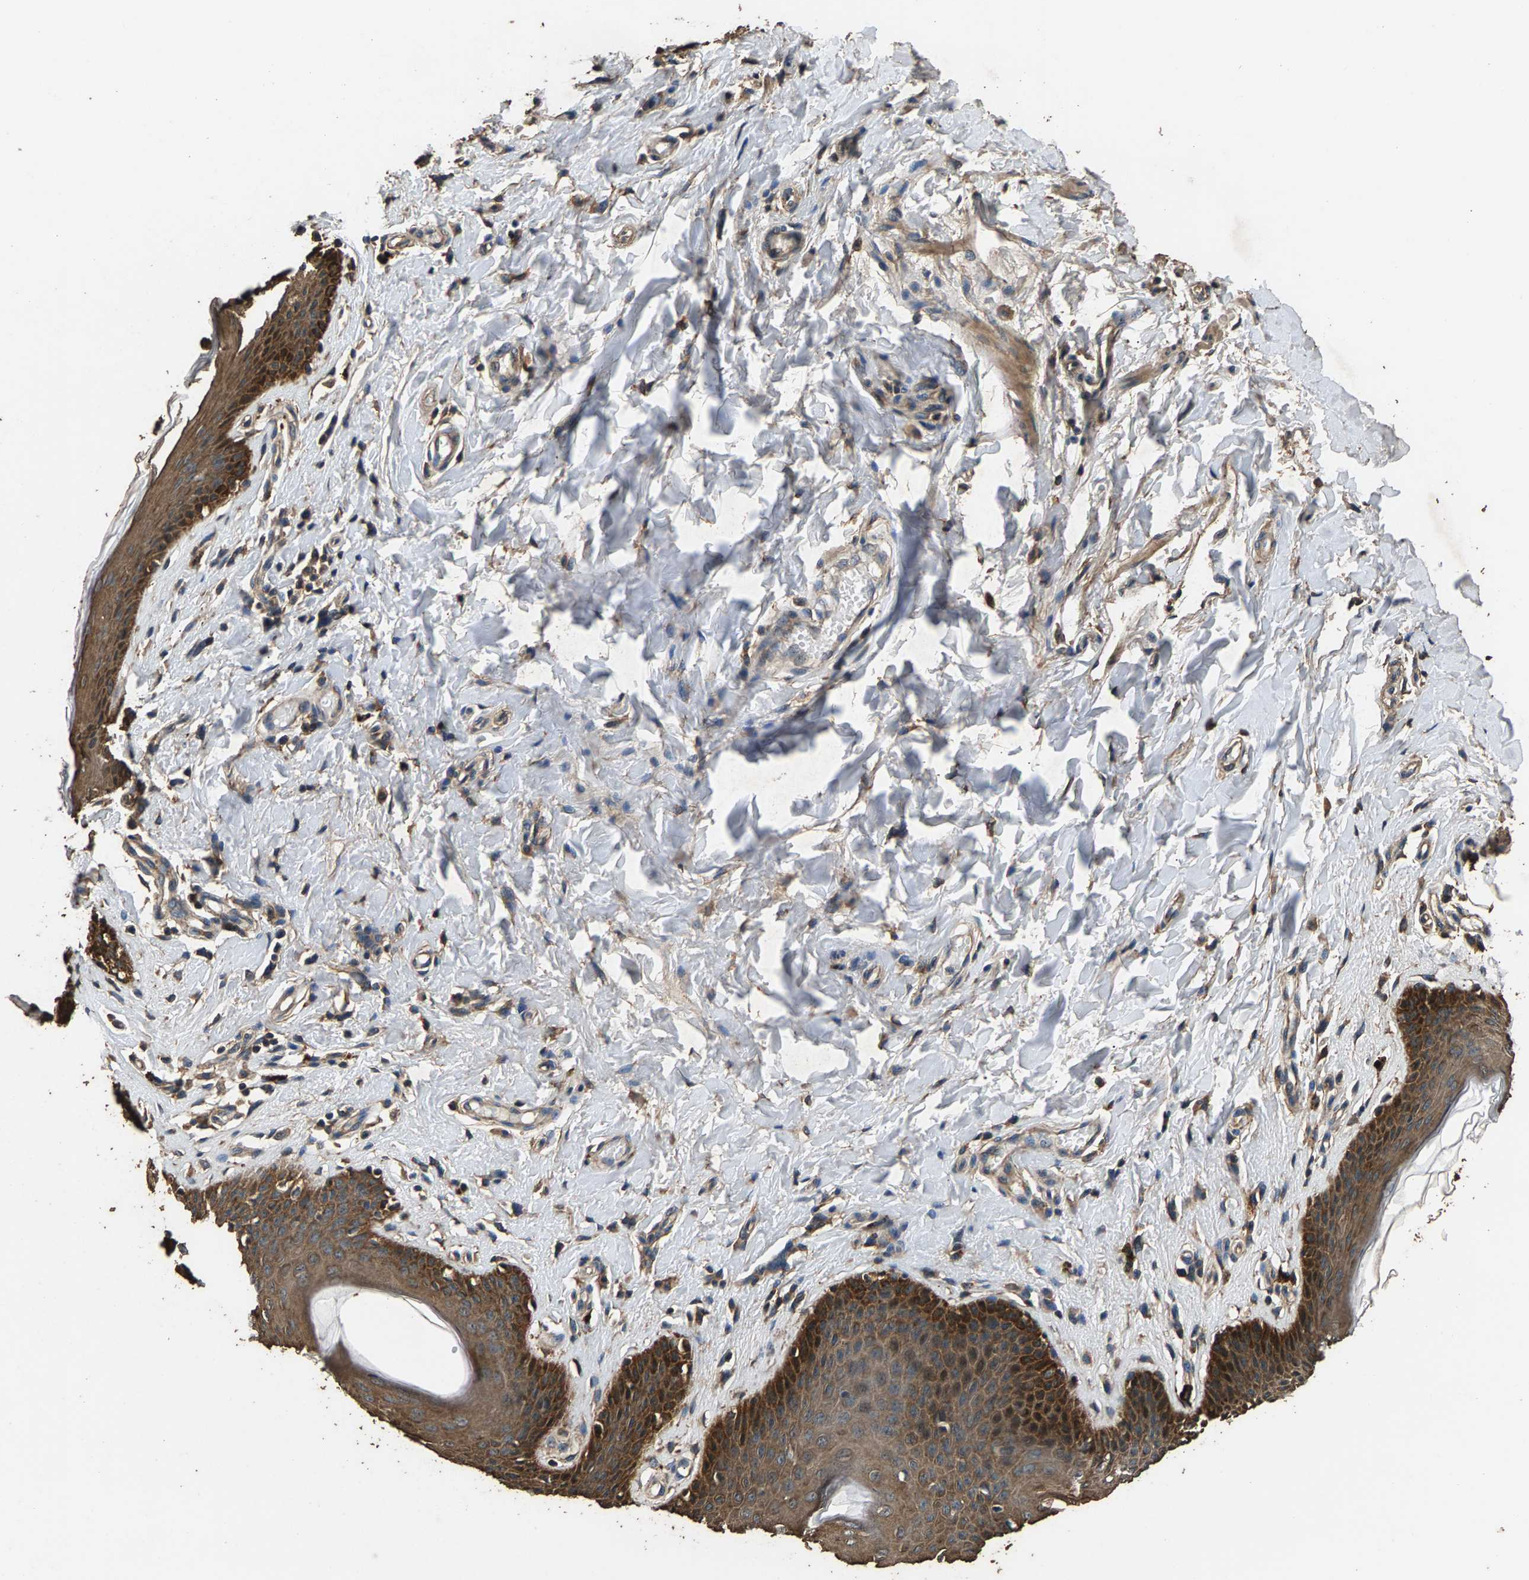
{"staining": {"intensity": "moderate", "quantity": ">75%", "location": "cytoplasmic/membranous"}, "tissue": "skin", "cell_type": "Epidermal cells", "image_type": "normal", "snomed": [{"axis": "morphology", "description": "Normal tissue, NOS"}, {"axis": "topography", "description": "Vulva"}], "caption": "The immunohistochemical stain highlights moderate cytoplasmic/membranous expression in epidermal cells of normal skin. (DAB IHC, brown staining for protein, blue staining for nuclei).", "gene": "MRPL27", "patient": {"sex": "female", "age": 66}}